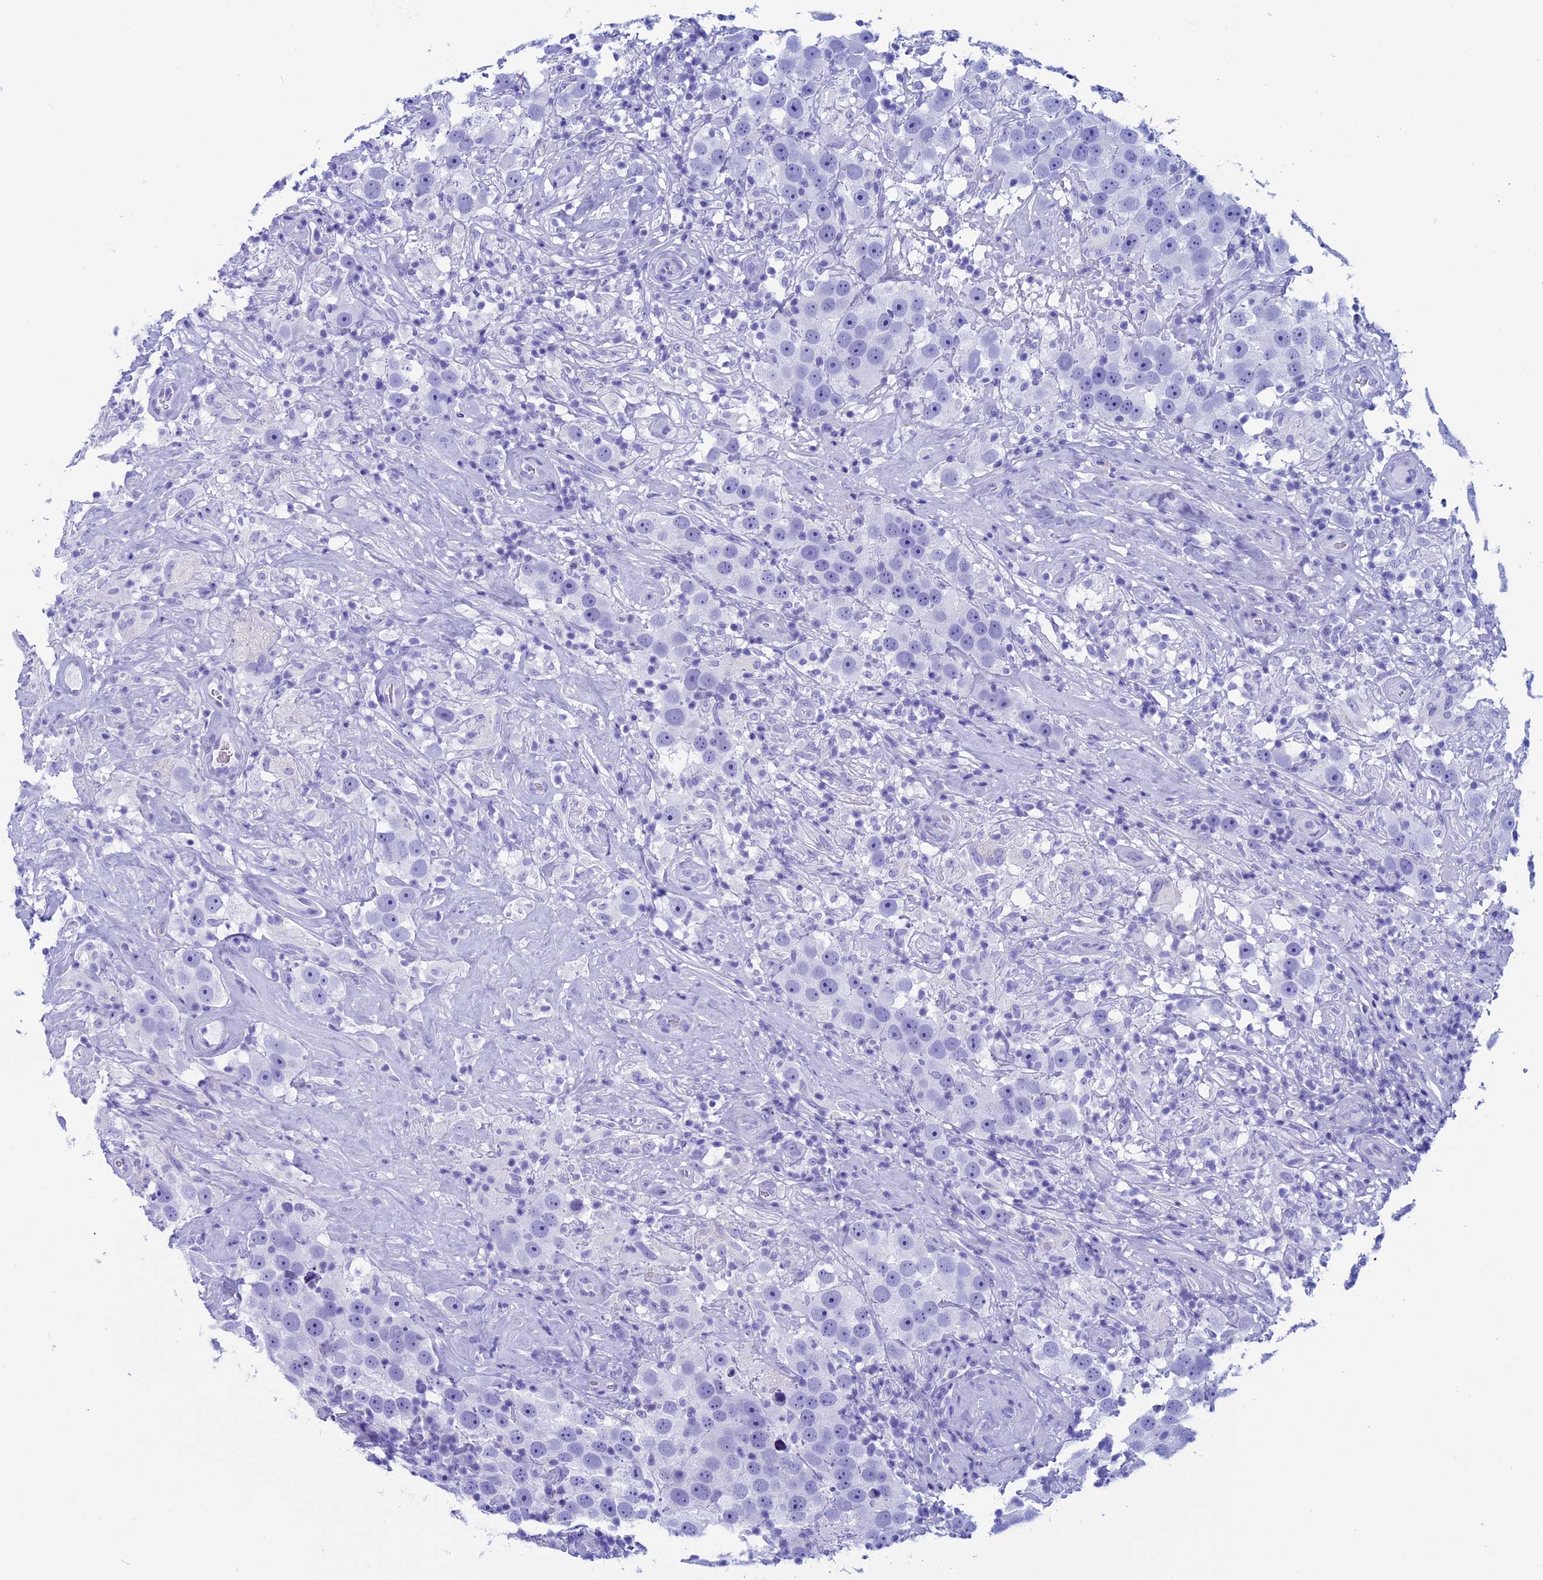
{"staining": {"intensity": "negative", "quantity": "none", "location": "none"}, "tissue": "testis cancer", "cell_type": "Tumor cells", "image_type": "cancer", "snomed": [{"axis": "morphology", "description": "Seminoma, NOS"}, {"axis": "topography", "description": "Testis"}], "caption": "Testis seminoma was stained to show a protein in brown. There is no significant staining in tumor cells.", "gene": "FAM169A", "patient": {"sex": "male", "age": 49}}